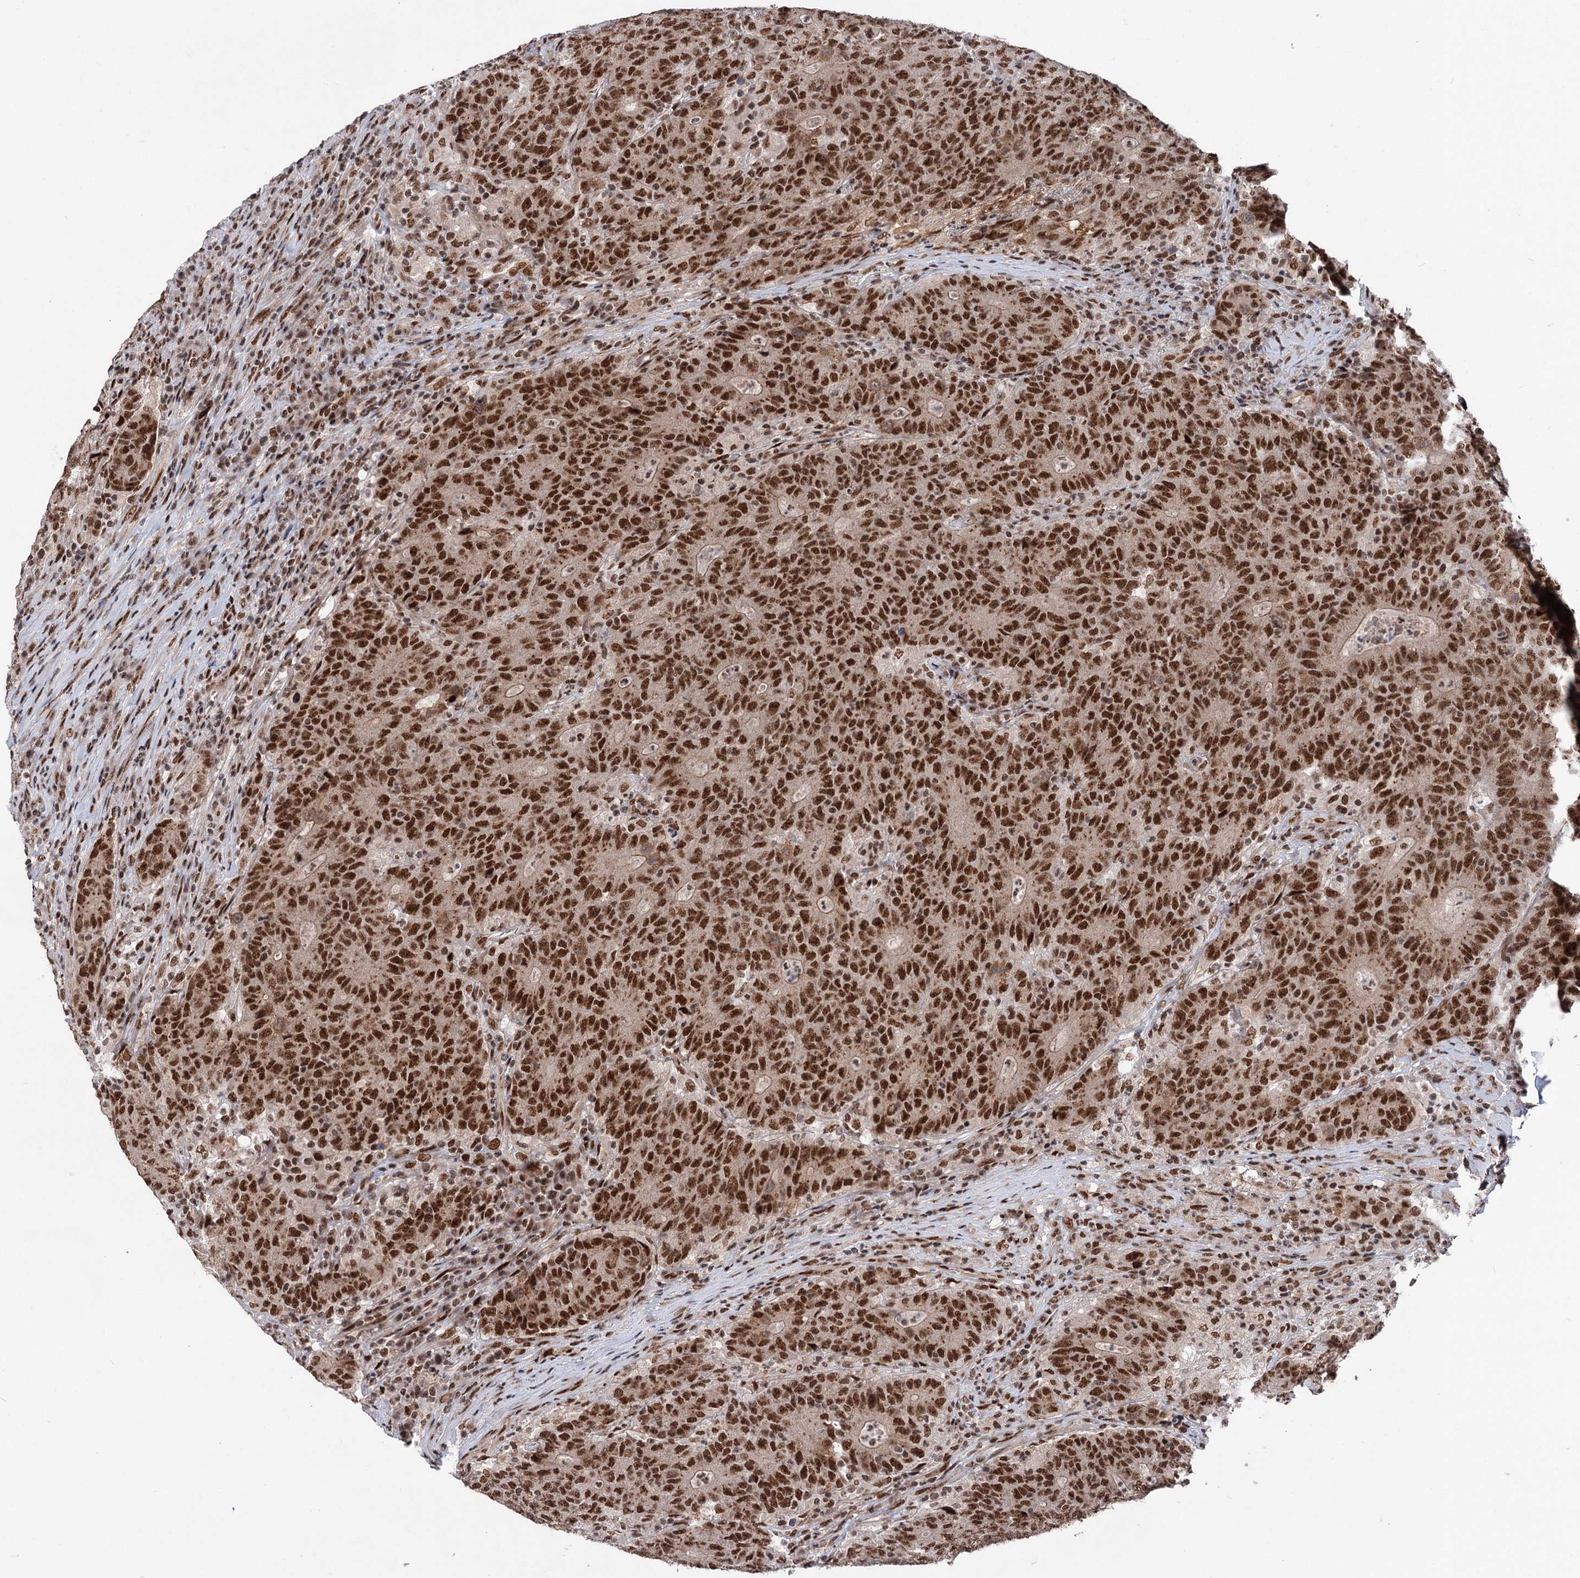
{"staining": {"intensity": "strong", "quantity": ">75%", "location": "nuclear"}, "tissue": "colorectal cancer", "cell_type": "Tumor cells", "image_type": "cancer", "snomed": [{"axis": "morphology", "description": "Adenocarcinoma, NOS"}, {"axis": "topography", "description": "Colon"}], "caption": "Tumor cells display strong nuclear positivity in about >75% of cells in colorectal adenocarcinoma. (IHC, brightfield microscopy, high magnification).", "gene": "MAML1", "patient": {"sex": "female", "age": 75}}